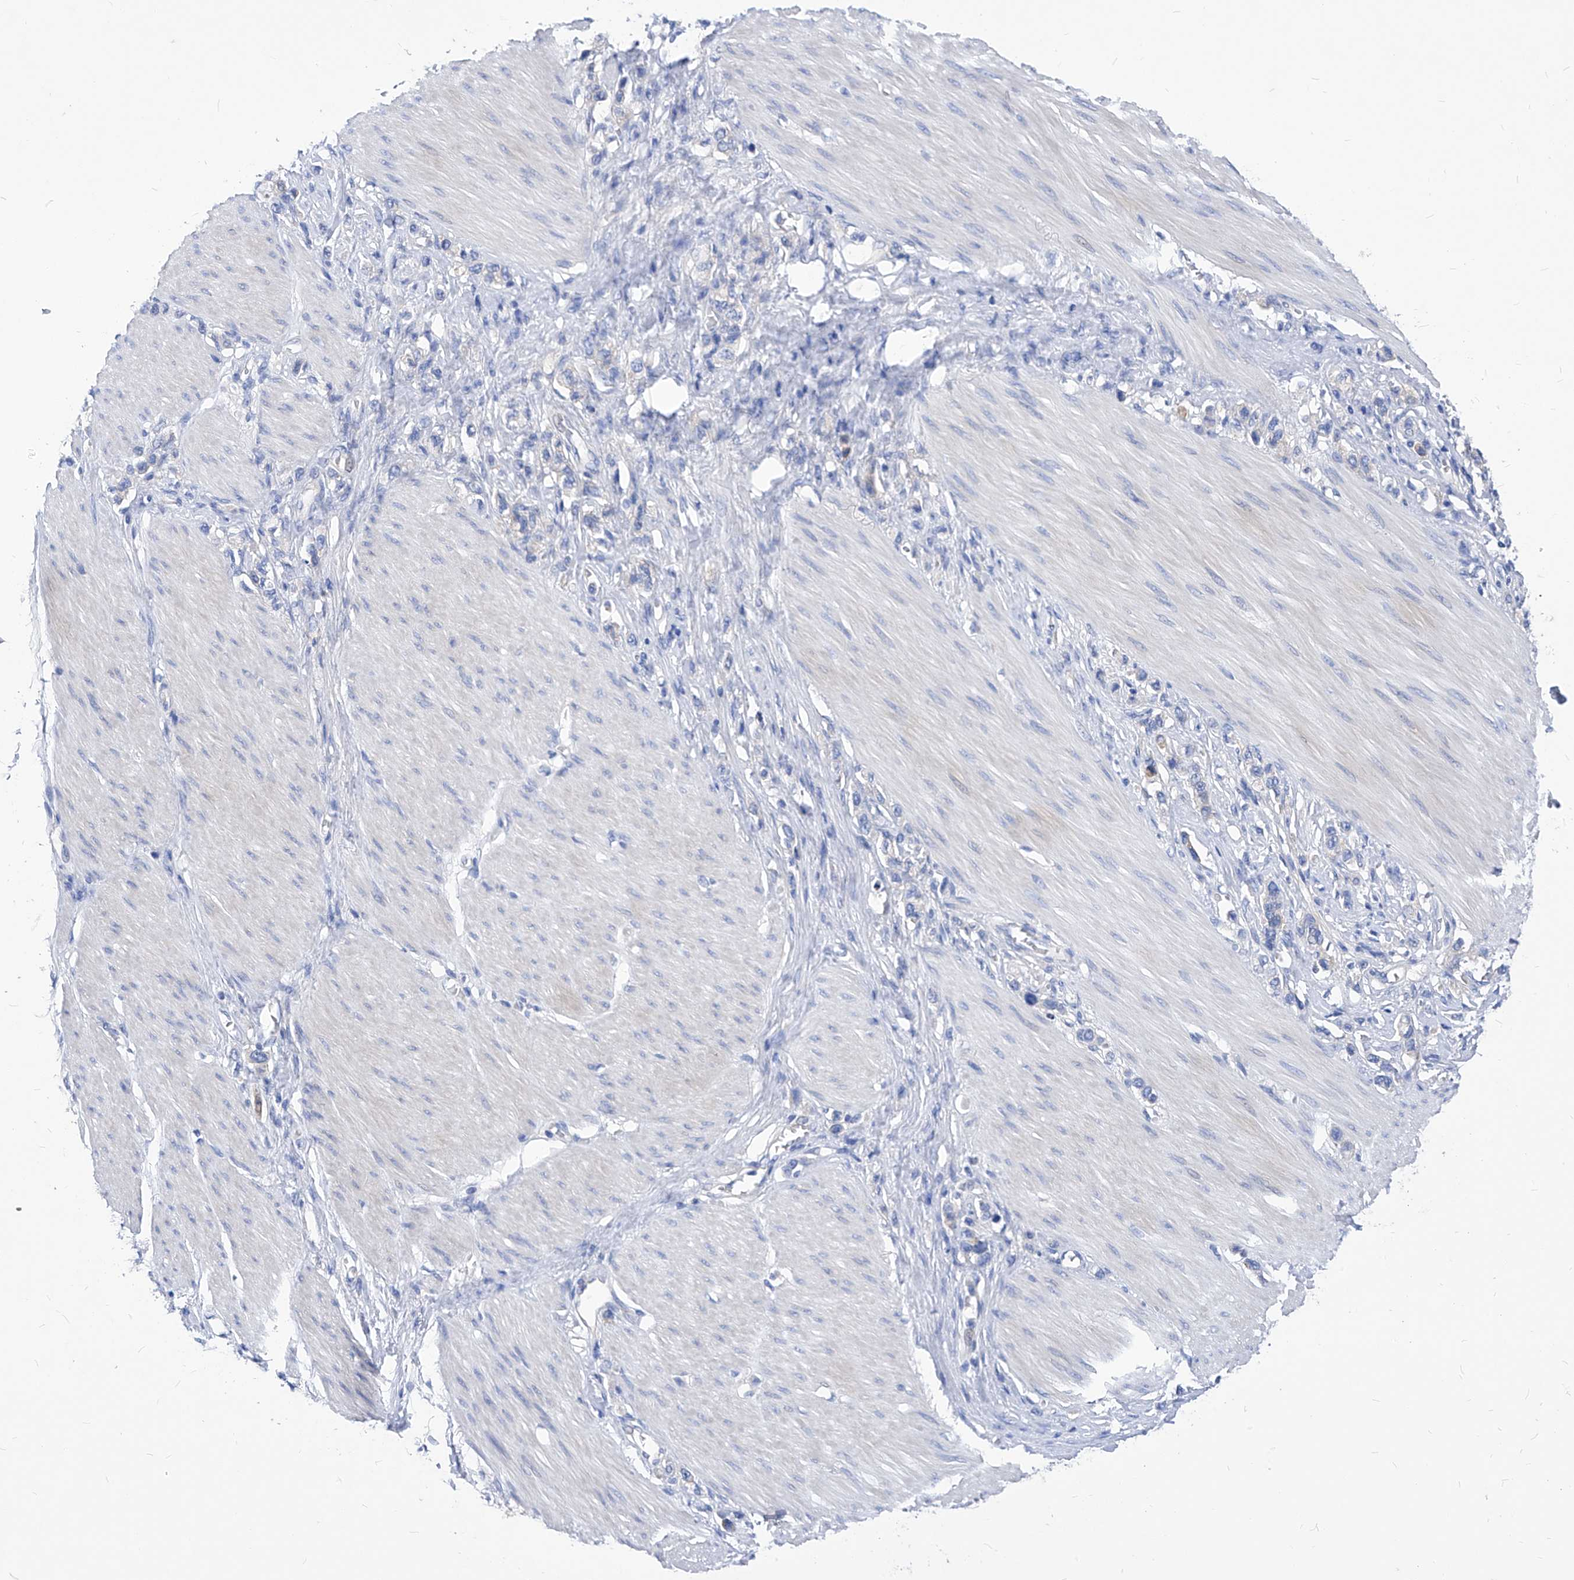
{"staining": {"intensity": "negative", "quantity": "none", "location": "none"}, "tissue": "stomach cancer", "cell_type": "Tumor cells", "image_type": "cancer", "snomed": [{"axis": "morphology", "description": "Adenocarcinoma, NOS"}, {"axis": "topography", "description": "Stomach"}], "caption": "Immunohistochemistry (IHC) image of neoplastic tissue: stomach adenocarcinoma stained with DAB demonstrates no significant protein staining in tumor cells.", "gene": "XPNPEP1", "patient": {"sex": "female", "age": 65}}